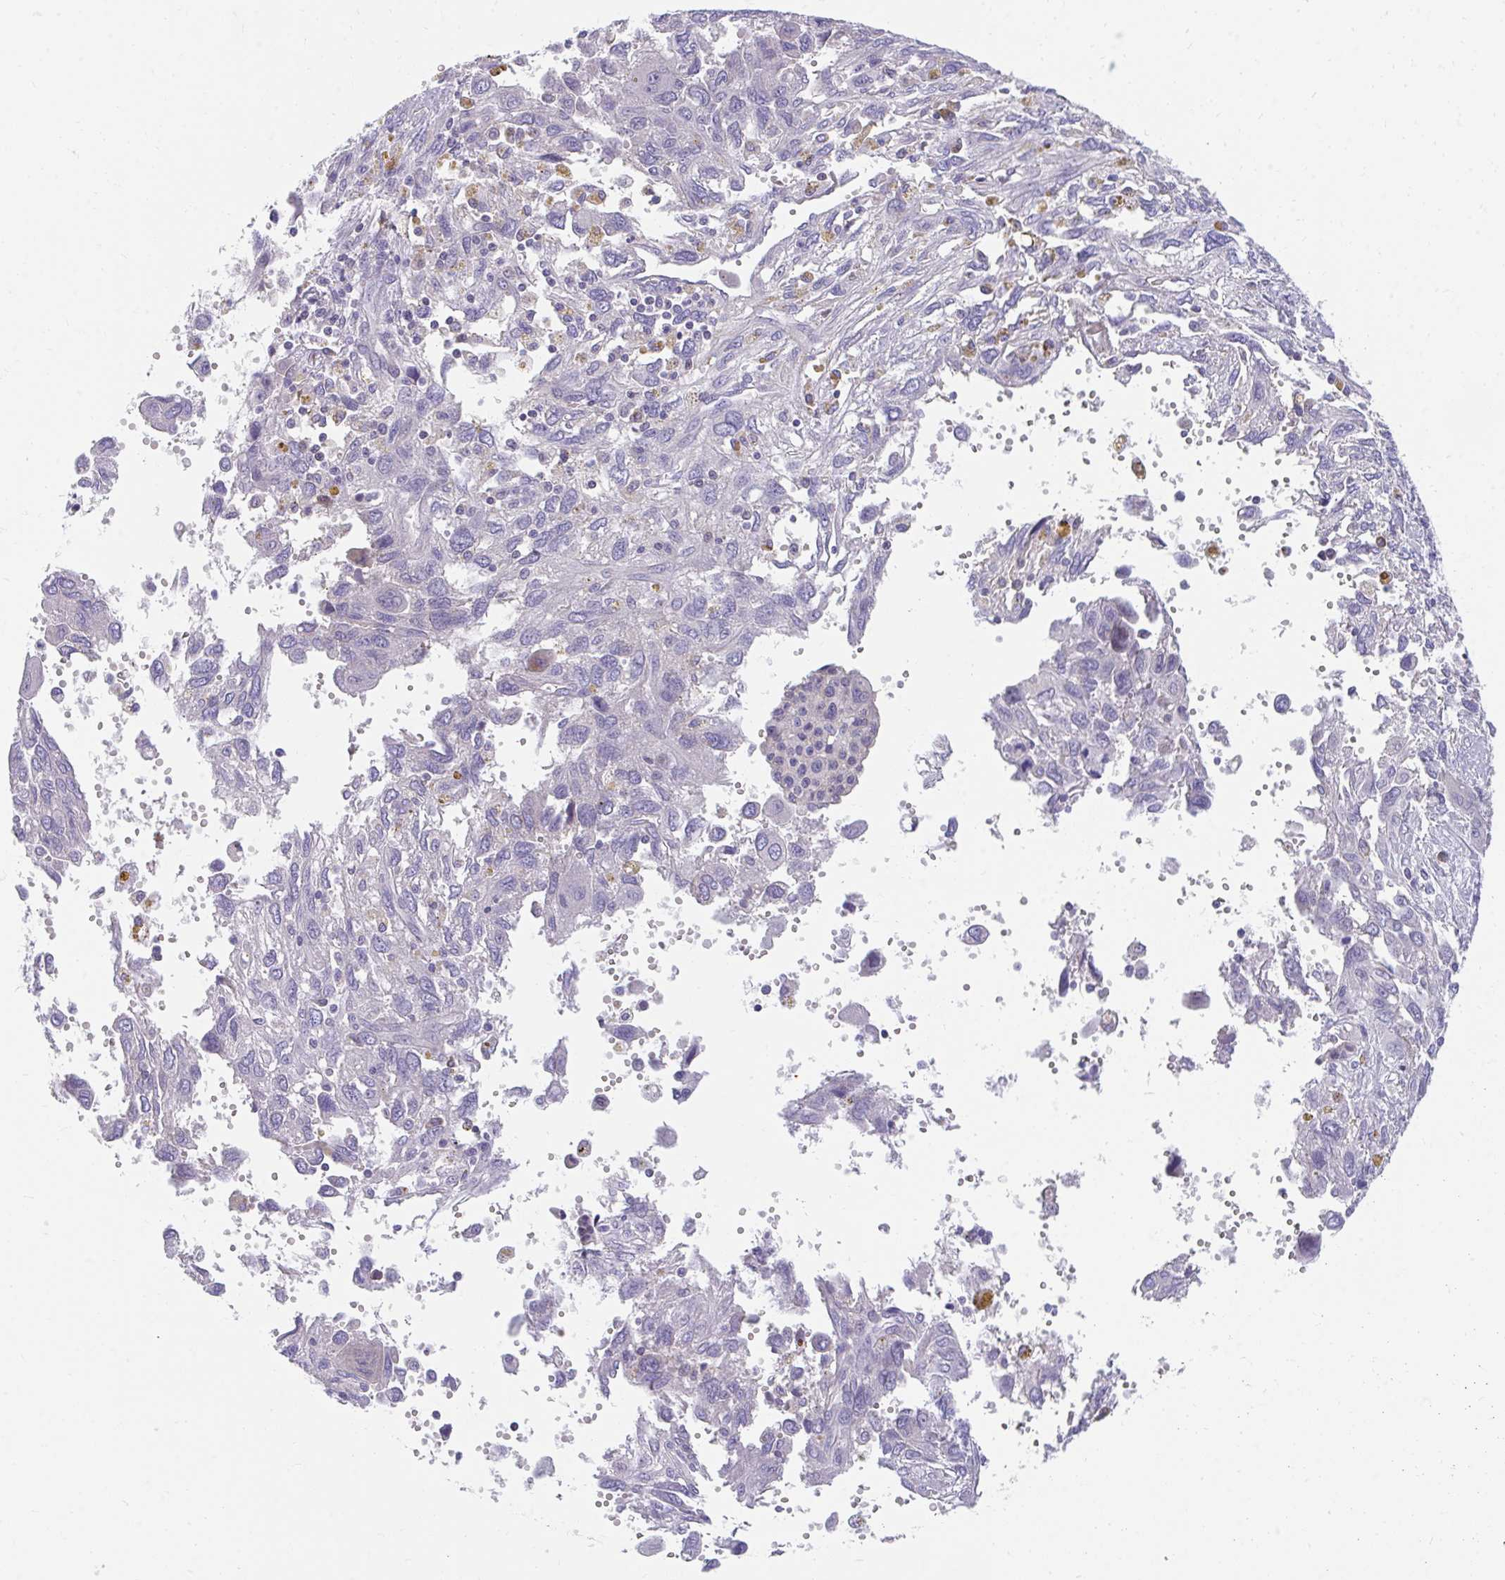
{"staining": {"intensity": "negative", "quantity": "none", "location": "none"}, "tissue": "pancreatic cancer", "cell_type": "Tumor cells", "image_type": "cancer", "snomed": [{"axis": "morphology", "description": "Adenocarcinoma, NOS"}, {"axis": "topography", "description": "Pancreas"}], "caption": "This photomicrograph is of pancreatic cancer stained with immunohistochemistry (IHC) to label a protein in brown with the nuclei are counter-stained blue. There is no expression in tumor cells. Brightfield microscopy of immunohistochemistry stained with DAB (brown) and hematoxylin (blue), captured at high magnification.", "gene": "SLAMF7", "patient": {"sex": "female", "age": 47}}